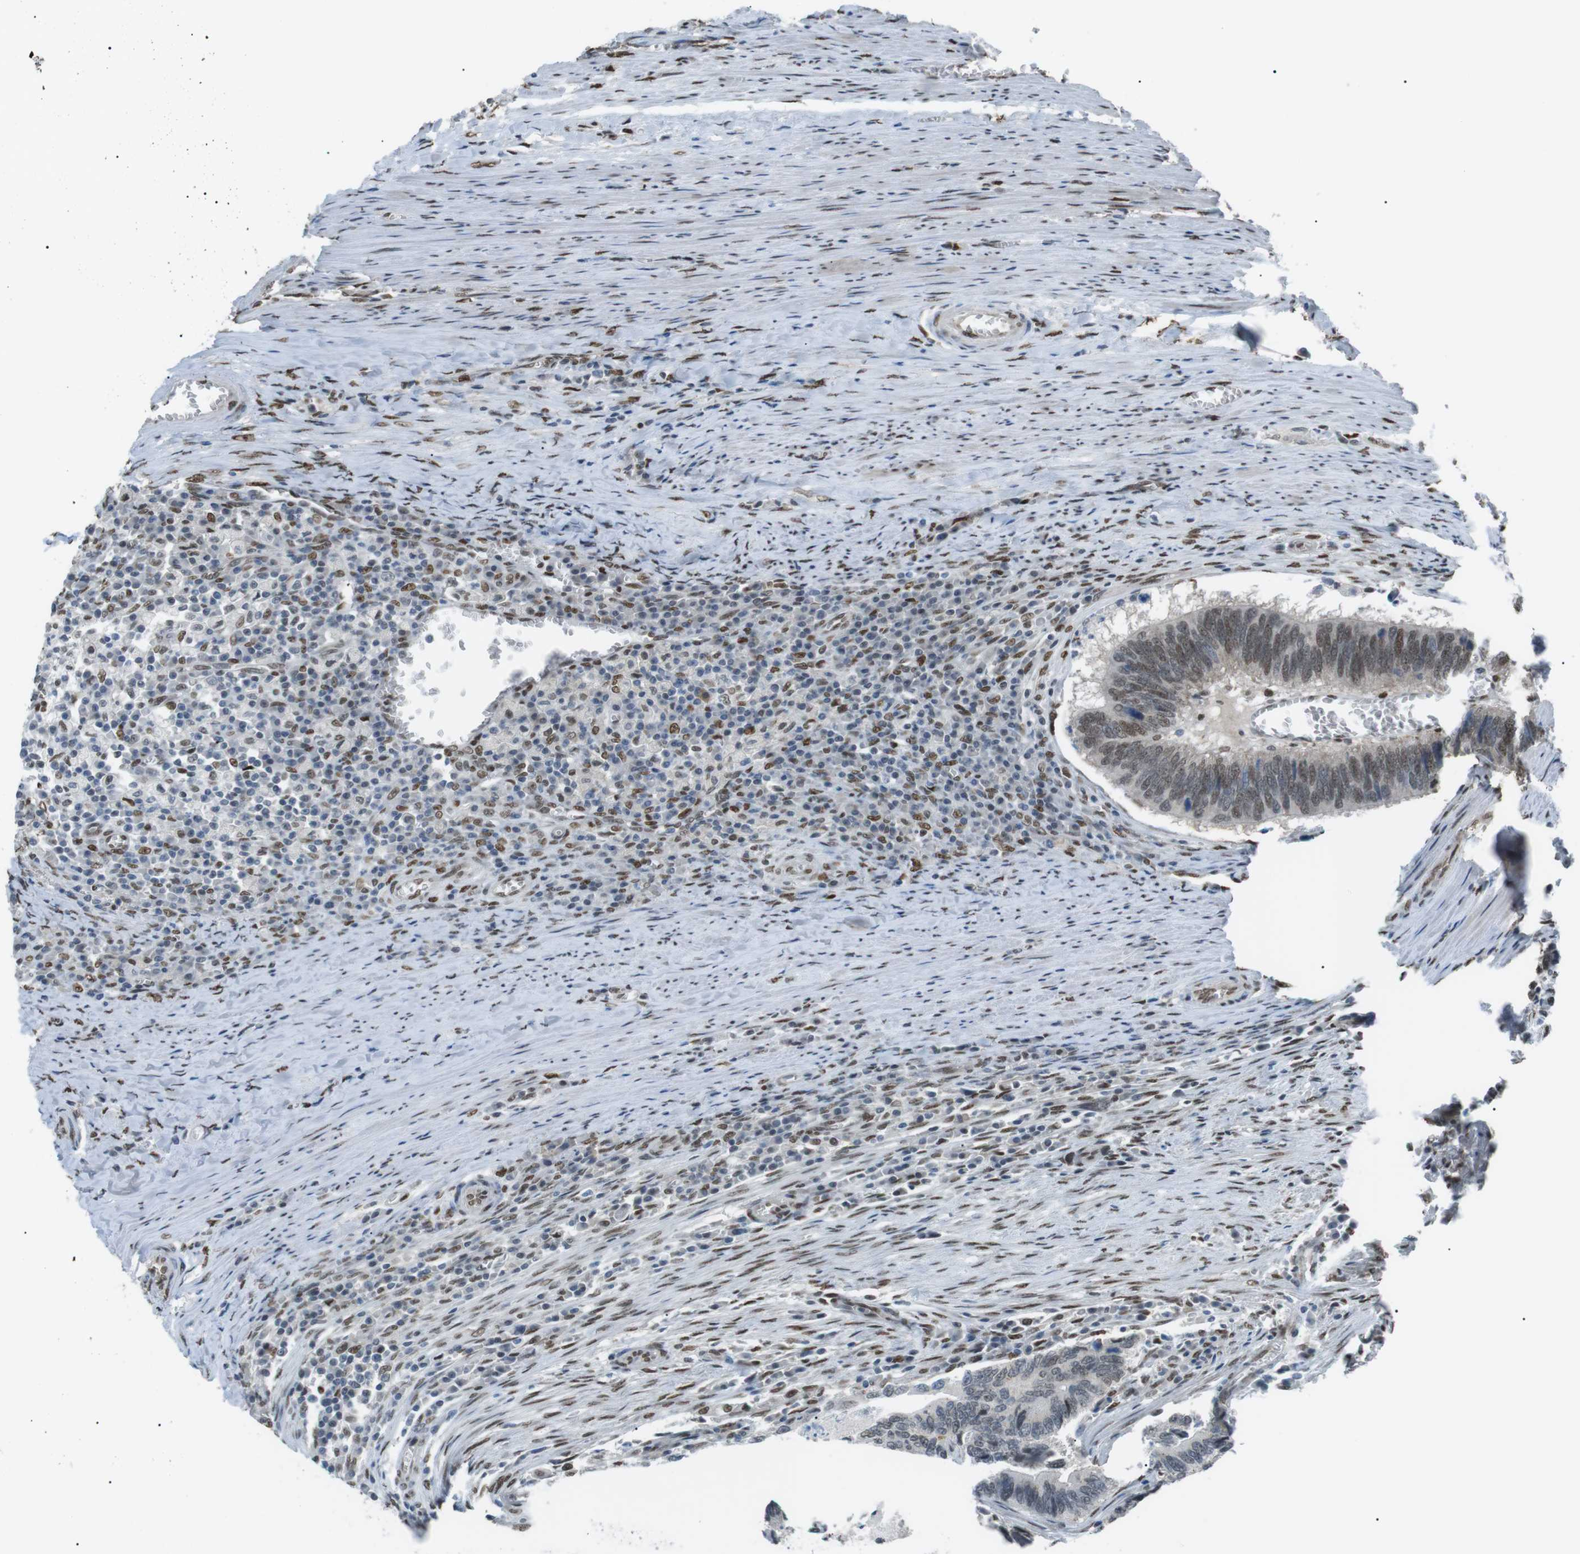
{"staining": {"intensity": "weak", "quantity": "25%-75%", "location": "nuclear"}, "tissue": "colorectal cancer", "cell_type": "Tumor cells", "image_type": "cancer", "snomed": [{"axis": "morphology", "description": "Adenocarcinoma, NOS"}, {"axis": "topography", "description": "Colon"}], "caption": "Immunohistochemical staining of colorectal adenocarcinoma displays low levels of weak nuclear expression in about 25%-75% of tumor cells.", "gene": "SRPK2", "patient": {"sex": "male", "age": 72}}